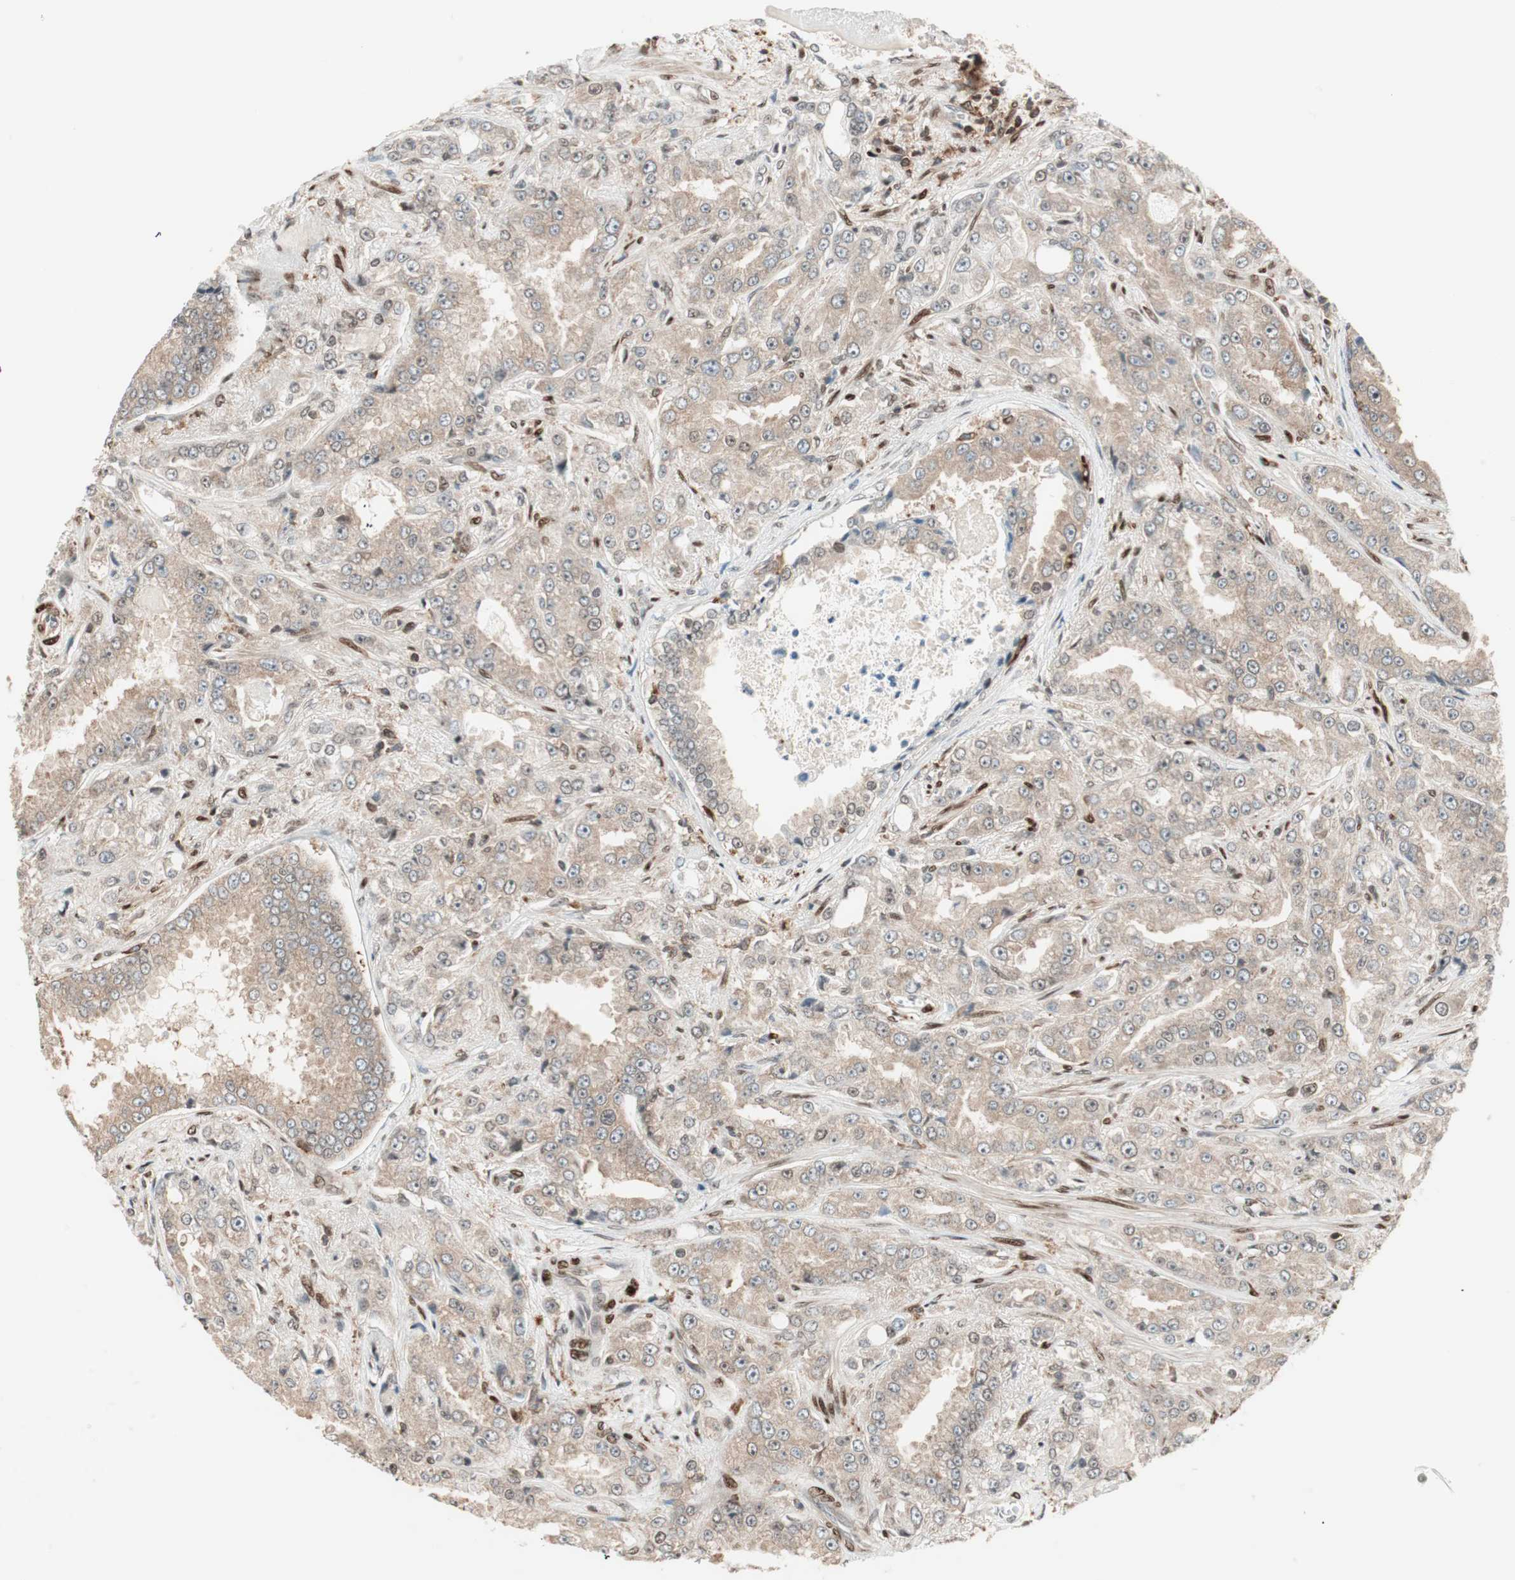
{"staining": {"intensity": "moderate", "quantity": ">75%", "location": "cytoplasmic/membranous,nuclear"}, "tissue": "prostate cancer", "cell_type": "Tumor cells", "image_type": "cancer", "snomed": [{"axis": "morphology", "description": "Adenocarcinoma, High grade"}, {"axis": "topography", "description": "Prostate"}], "caption": "High-power microscopy captured an immunohistochemistry (IHC) histopathology image of prostate cancer (high-grade adenocarcinoma), revealing moderate cytoplasmic/membranous and nuclear staining in approximately >75% of tumor cells. (DAB IHC with brightfield microscopy, high magnification).", "gene": "BIN1", "patient": {"sex": "male", "age": 73}}